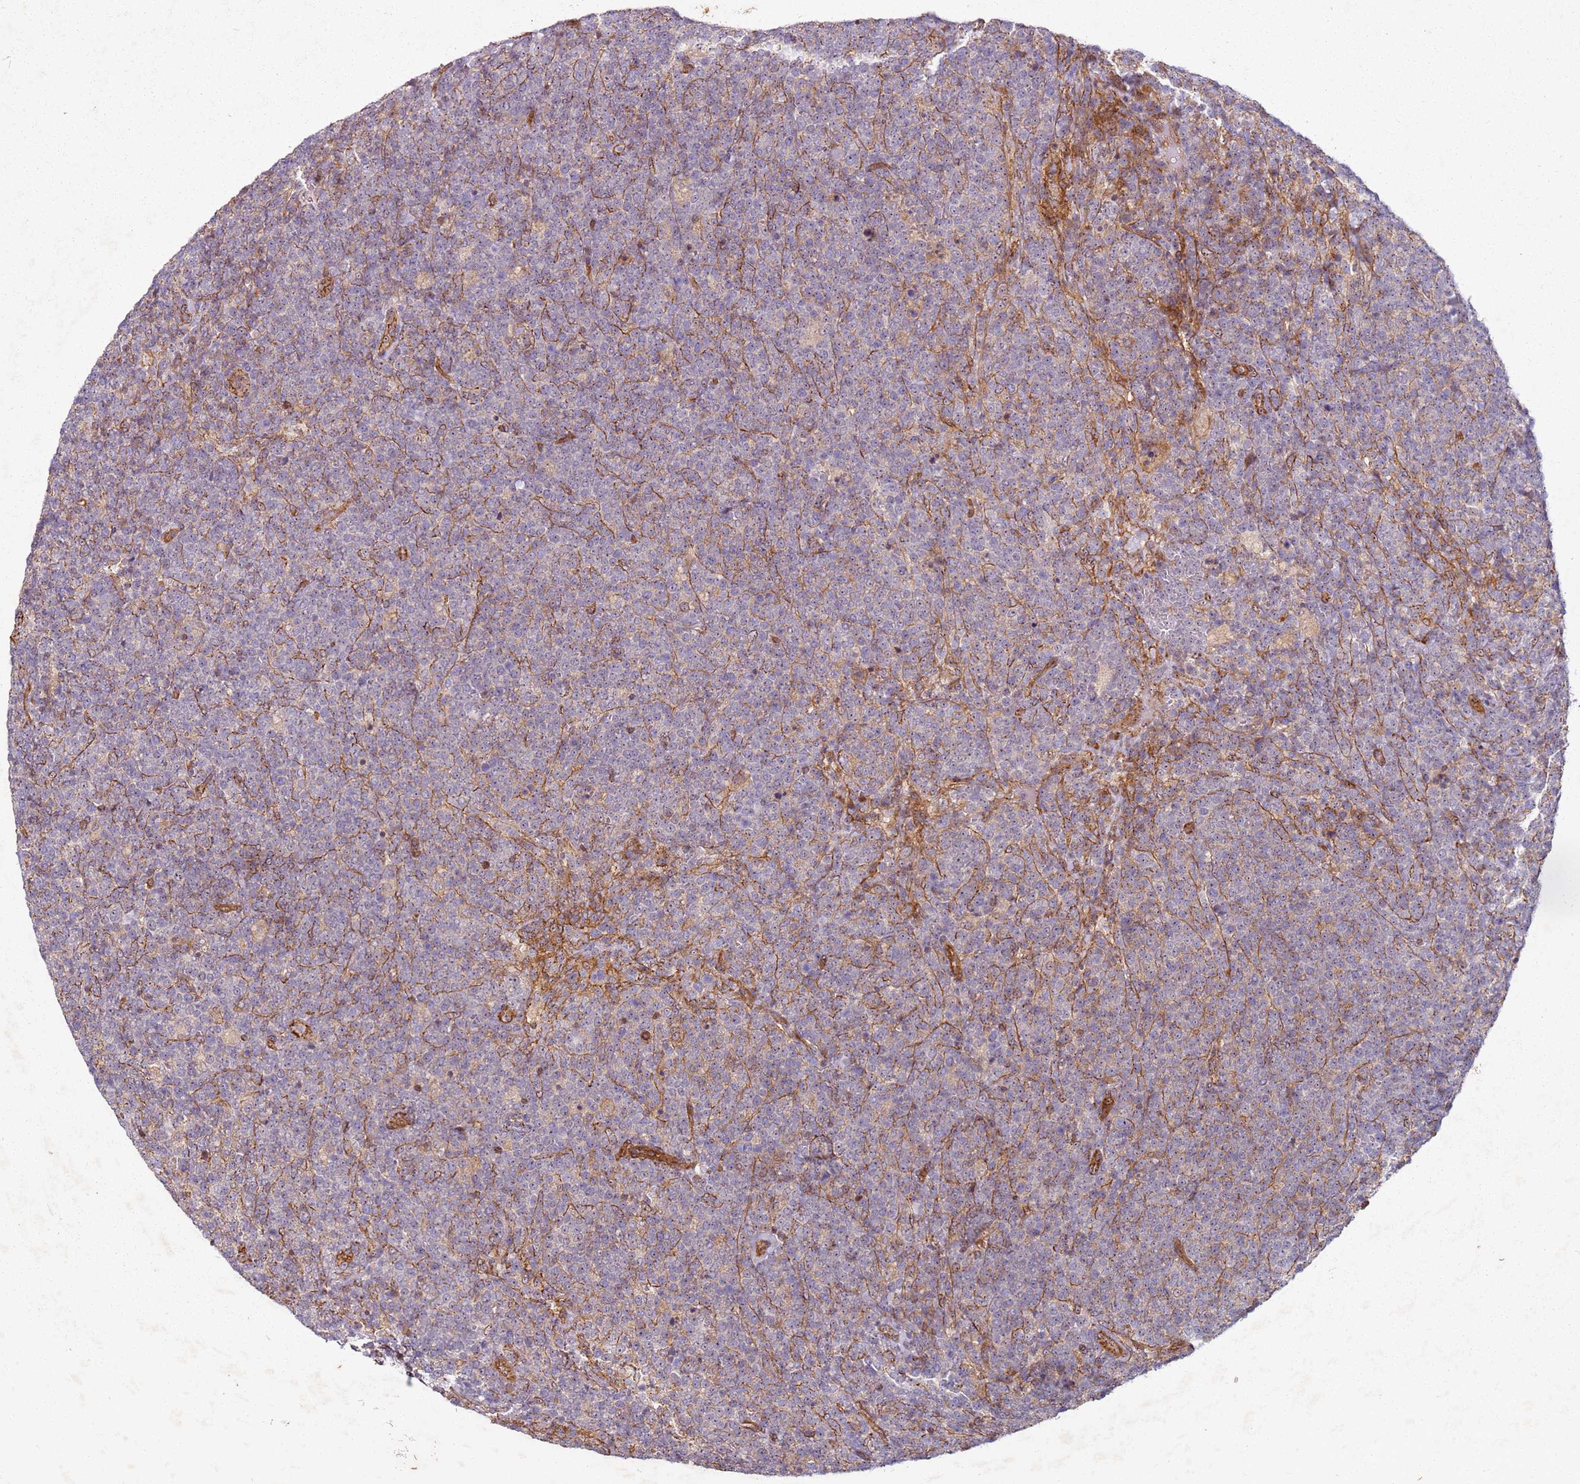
{"staining": {"intensity": "negative", "quantity": "none", "location": "none"}, "tissue": "lymphoma", "cell_type": "Tumor cells", "image_type": "cancer", "snomed": [{"axis": "morphology", "description": "Malignant lymphoma, non-Hodgkin's type, High grade"}, {"axis": "topography", "description": "Lymph node"}], "caption": "High power microscopy histopathology image of an immunohistochemistry histopathology image of malignant lymphoma, non-Hodgkin's type (high-grade), revealing no significant staining in tumor cells. The staining was performed using DAB to visualize the protein expression in brown, while the nuclei were stained in blue with hematoxylin (Magnification: 20x).", "gene": "C2CD4B", "patient": {"sex": "male", "age": 61}}